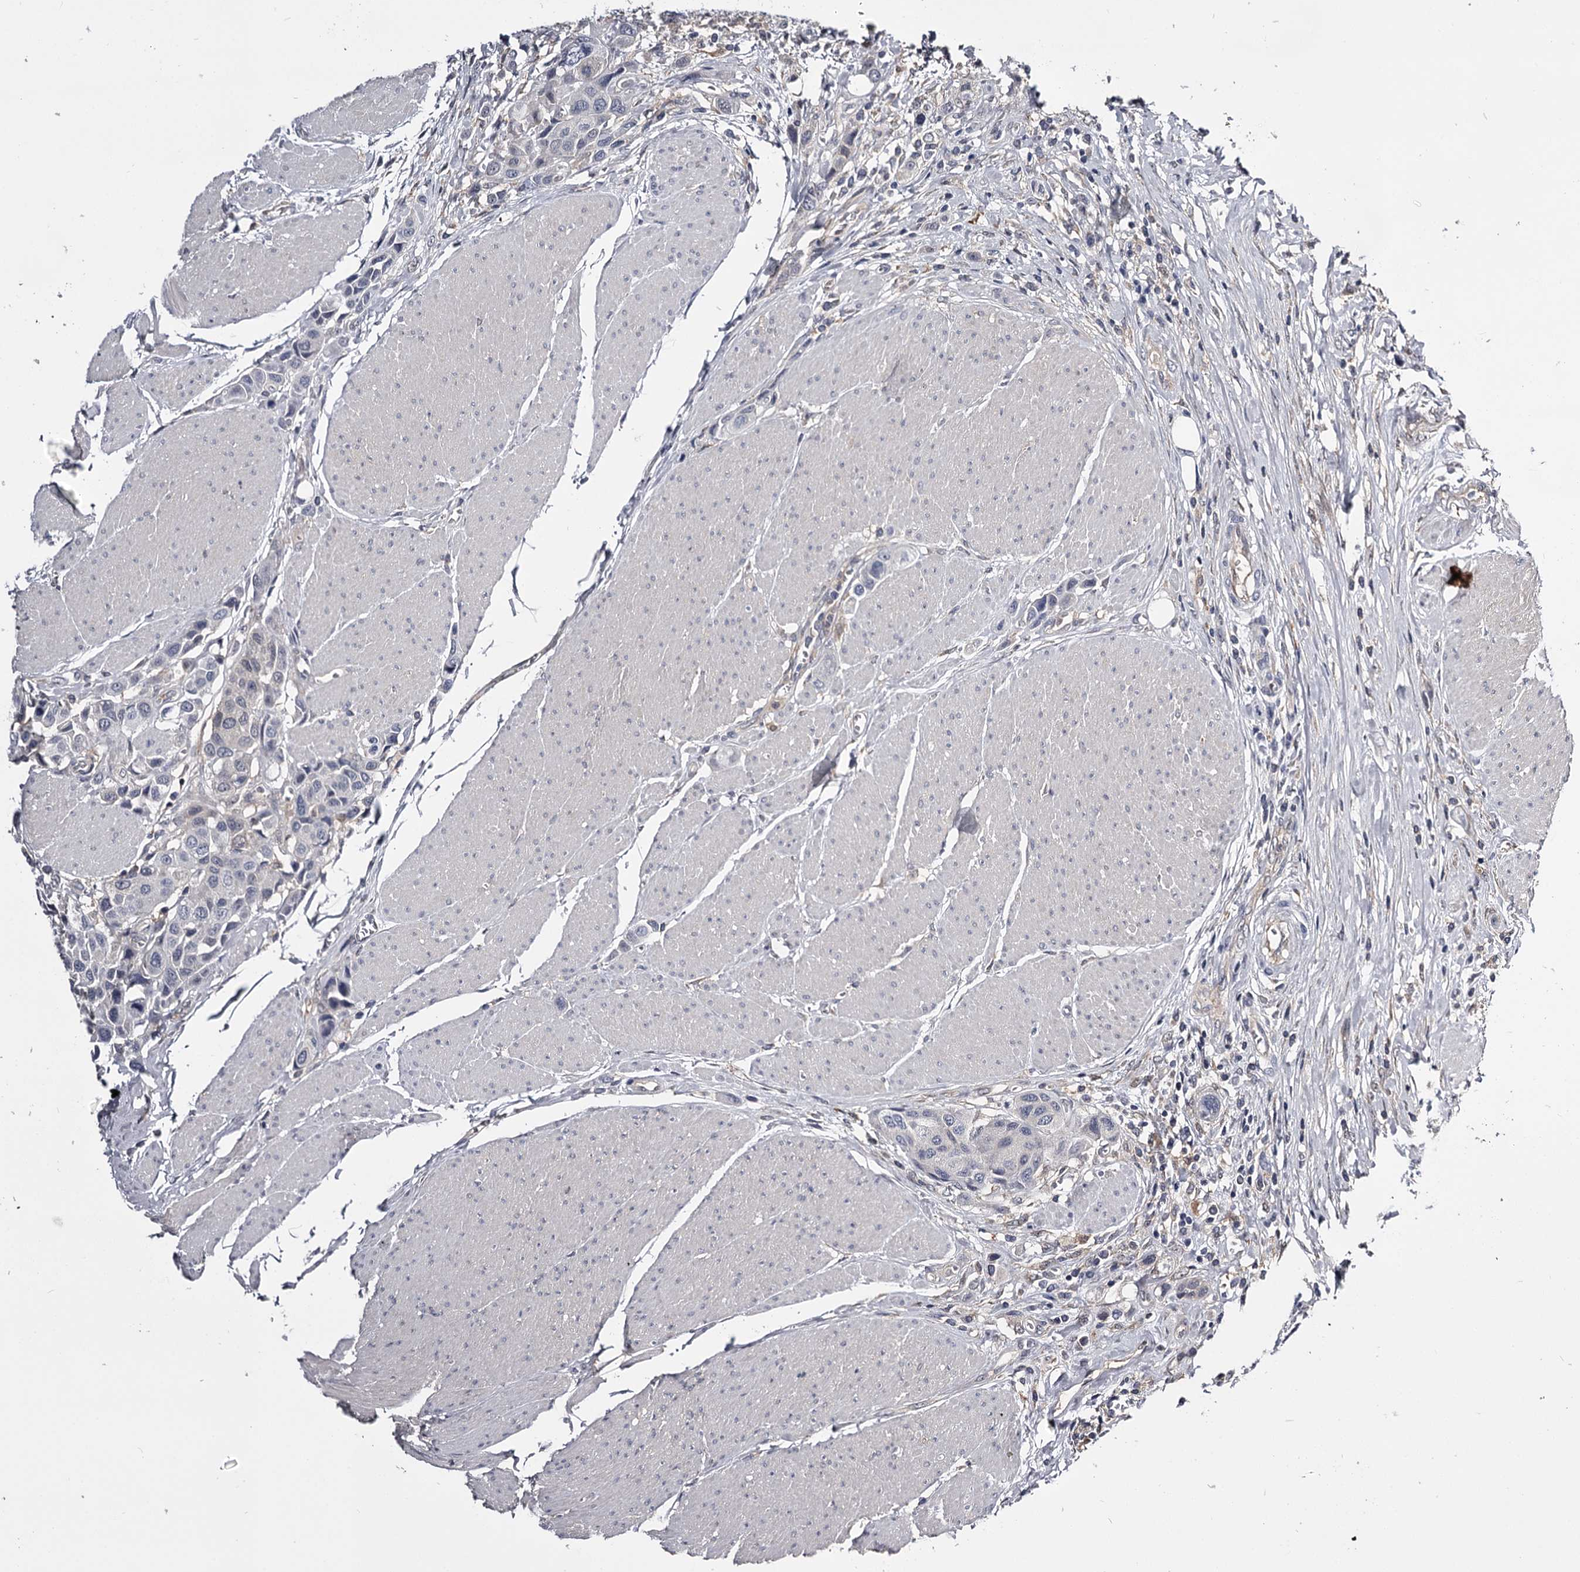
{"staining": {"intensity": "negative", "quantity": "none", "location": "none"}, "tissue": "urothelial cancer", "cell_type": "Tumor cells", "image_type": "cancer", "snomed": [{"axis": "morphology", "description": "Urothelial carcinoma, High grade"}, {"axis": "topography", "description": "Urinary bladder"}], "caption": "Immunohistochemistry histopathology image of neoplastic tissue: urothelial carcinoma (high-grade) stained with DAB displays no significant protein staining in tumor cells.", "gene": "GSTO1", "patient": {"sex": "male", "age": 50}}